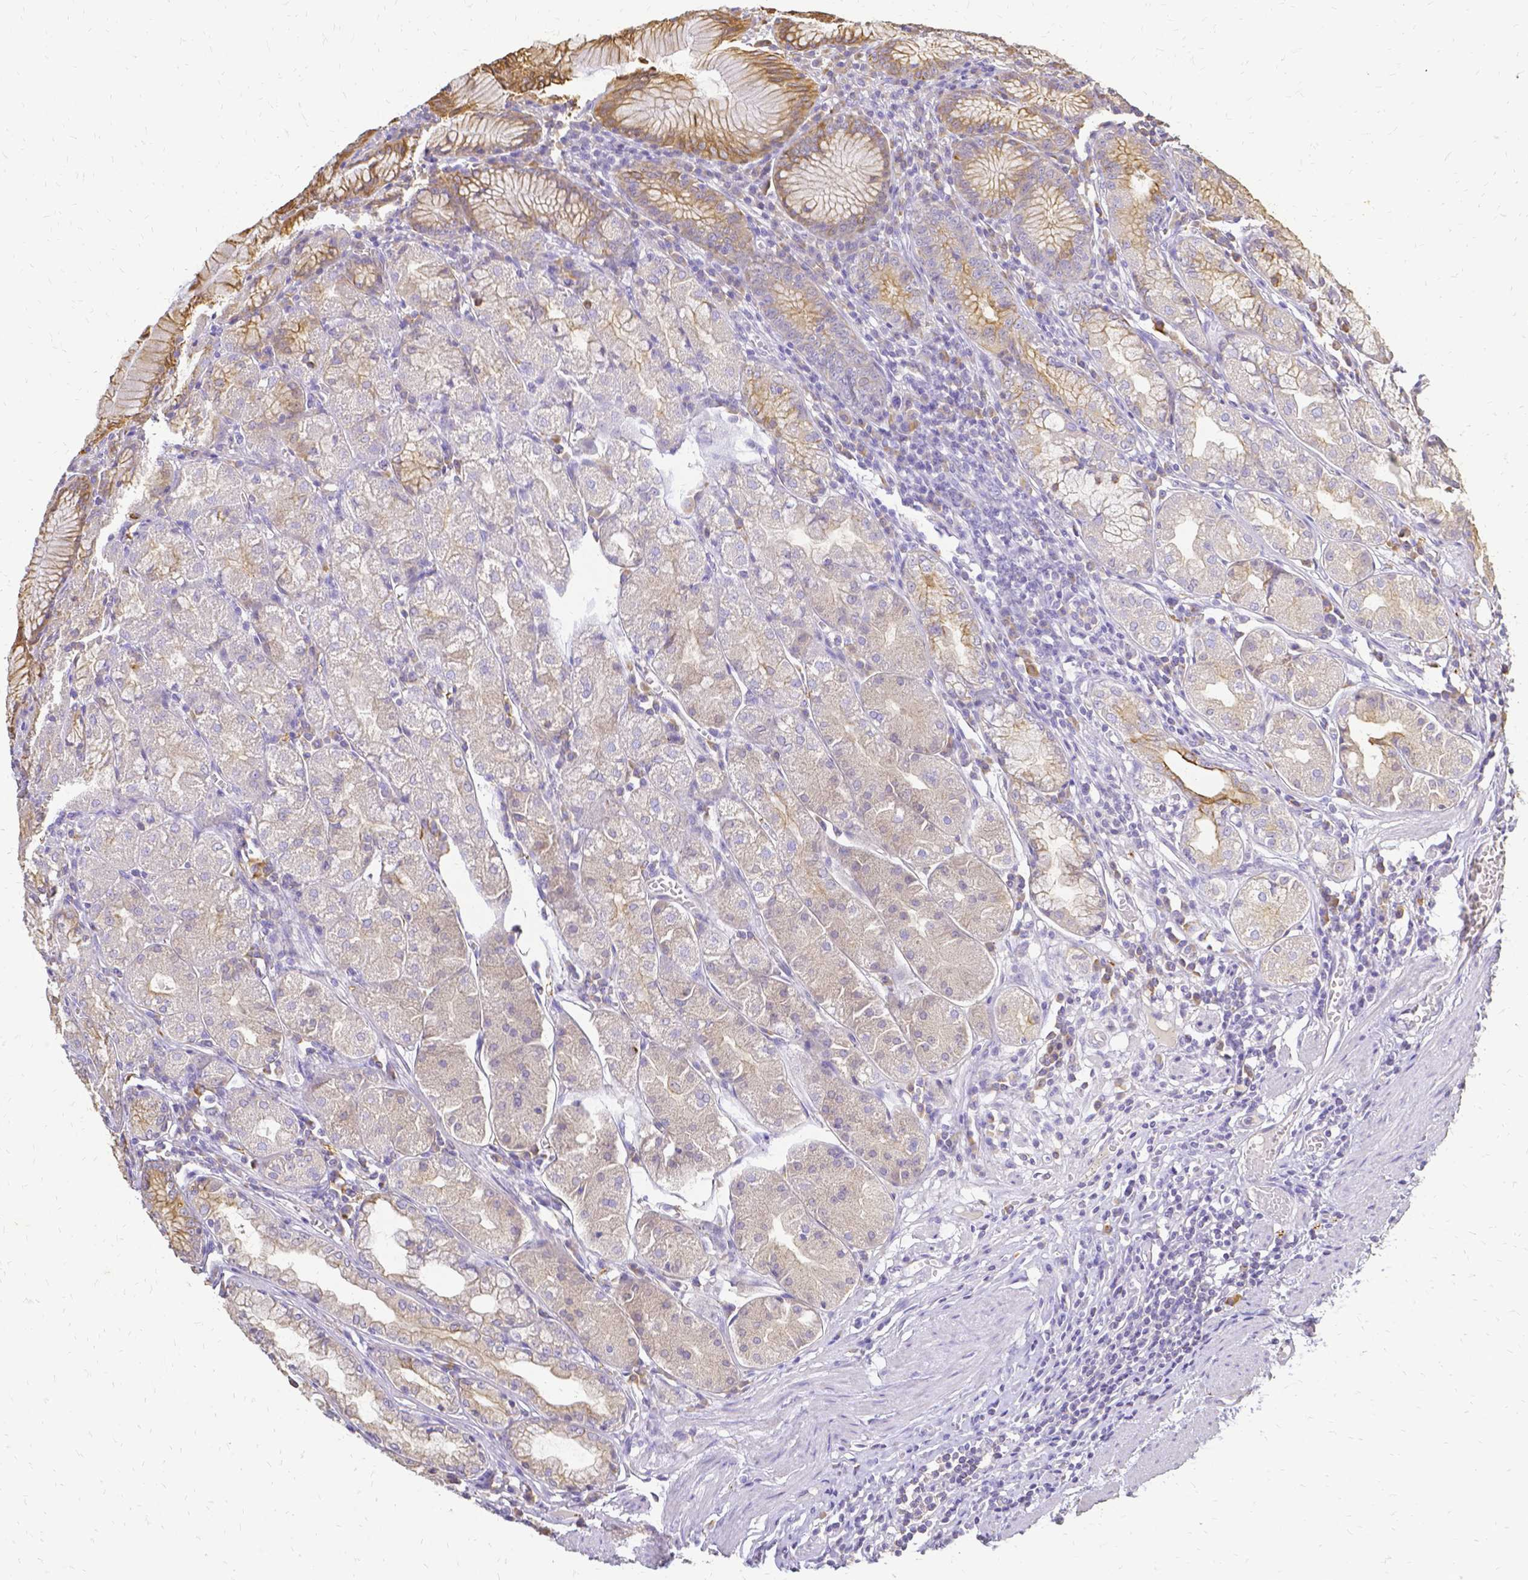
{"staining": {"intensity": "moderate", "quantity": "<25%", "location": "cytoplasmic/membranous"}, "tissue": "stomach", "cell_type": "Glandular cells", "image_type": "normal", "snomed": [{"axis": "morphology", "description": "Normal tissue, NOS"}, {"axis": "topography", "description": "Stomach"}], "caption": "Immunohistochemistry (IHC) of unremarkable stomach exhibits low levels of moderate cytoplasmic/membranous expression in approximately <25% of glandular cells. (IHC, brightfield microscopy, high magnification).", "gene": "CIB1", "patient": {"sex": "male", "age": 55}}